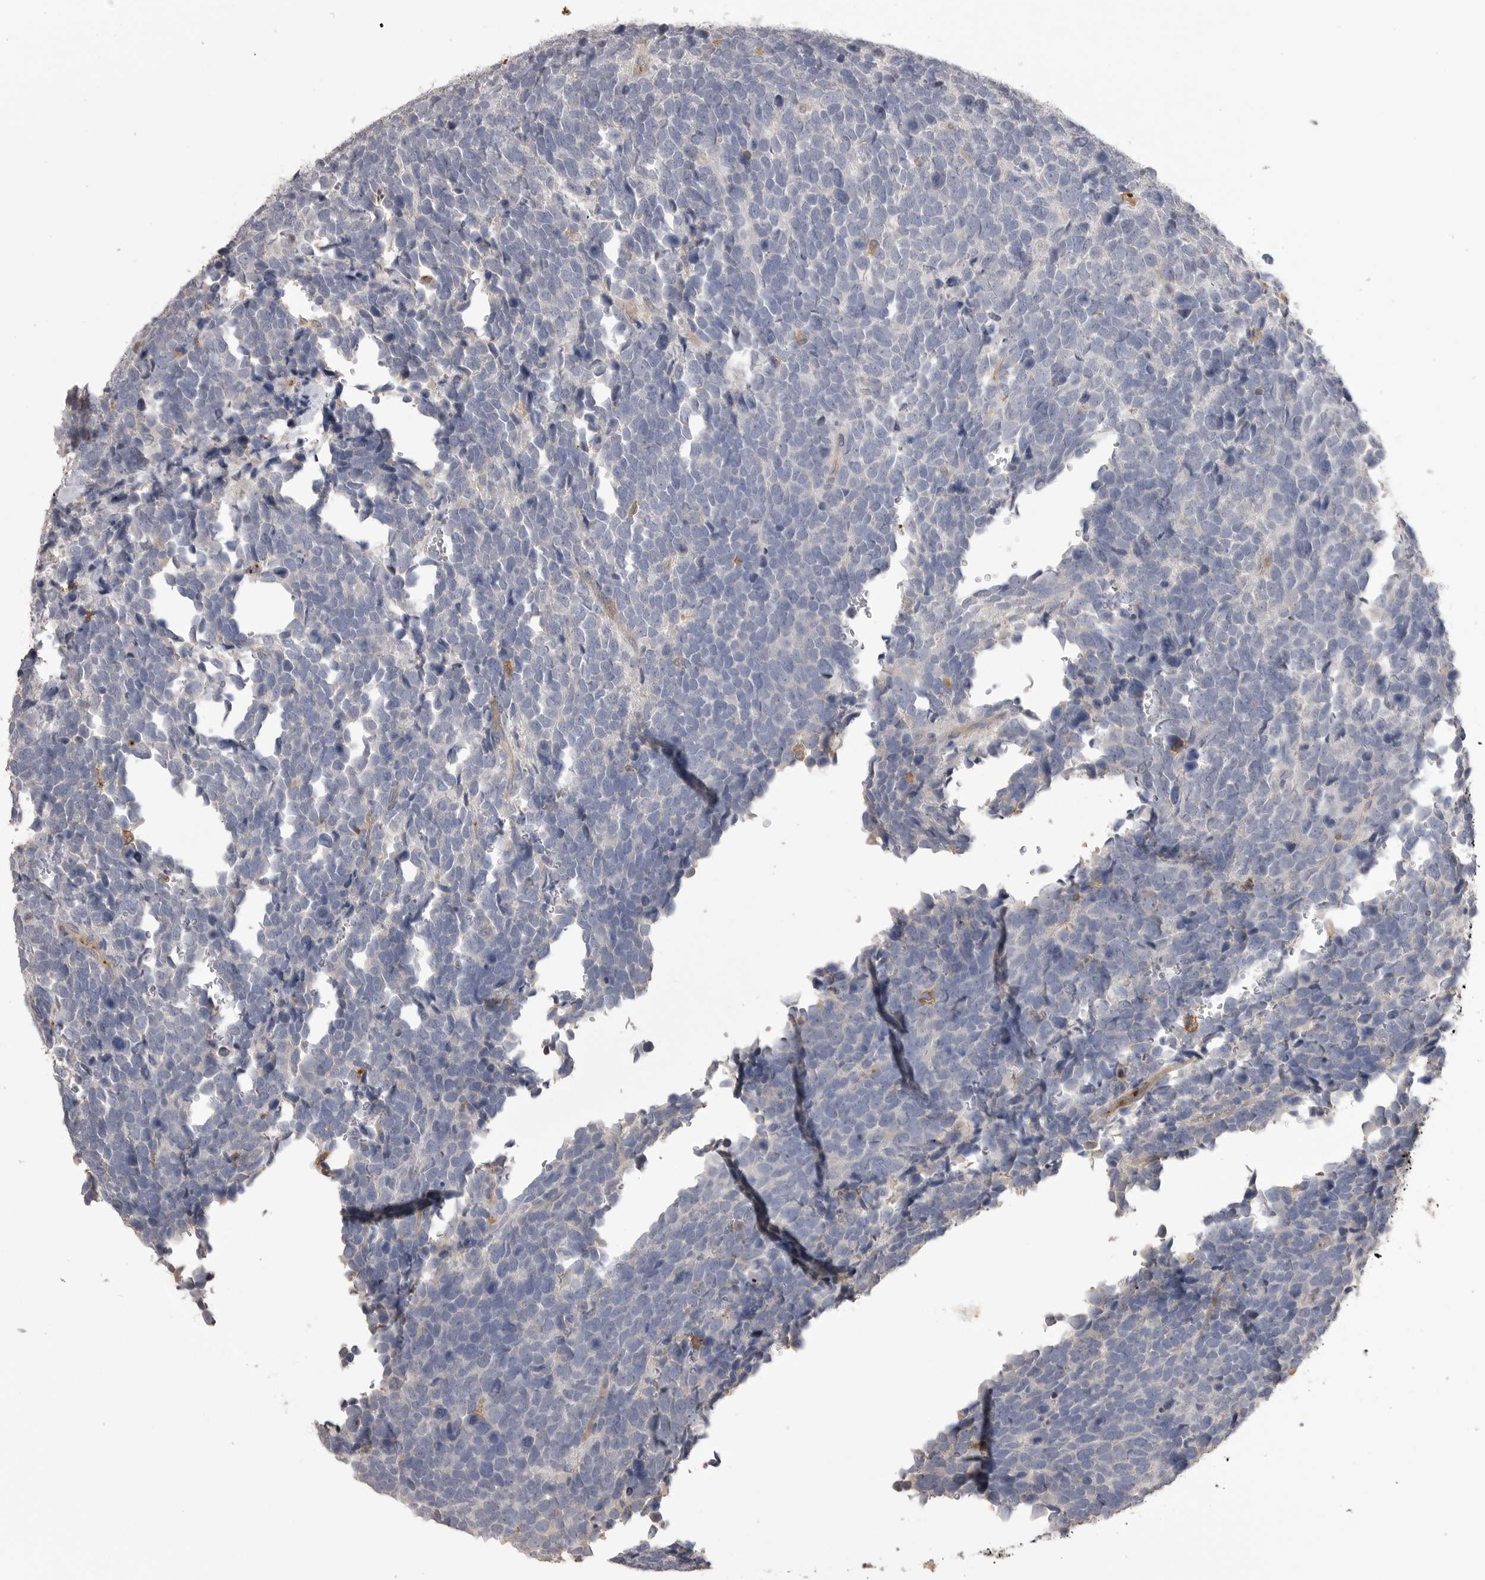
{"staining": {"intensity": "negative", "quantity": "none", "location": "none"}, "tissue": "urothelial cancer", "cell_type": "Tumor cells", "image_type": "cancer", "snomed": [{"axis": "morphology", "description": "Urothelial carcinoma, High grade"}, {"axis": "topography", "description": "Urinary bladder"}], "caption": "The IHC photomicrograph has no significant staining in tumor cells of urothelial cancer tissue. Nuclei are stained in blue.", "gene": "CMTM6", "patient": {"sex": "female", "age": 82}}